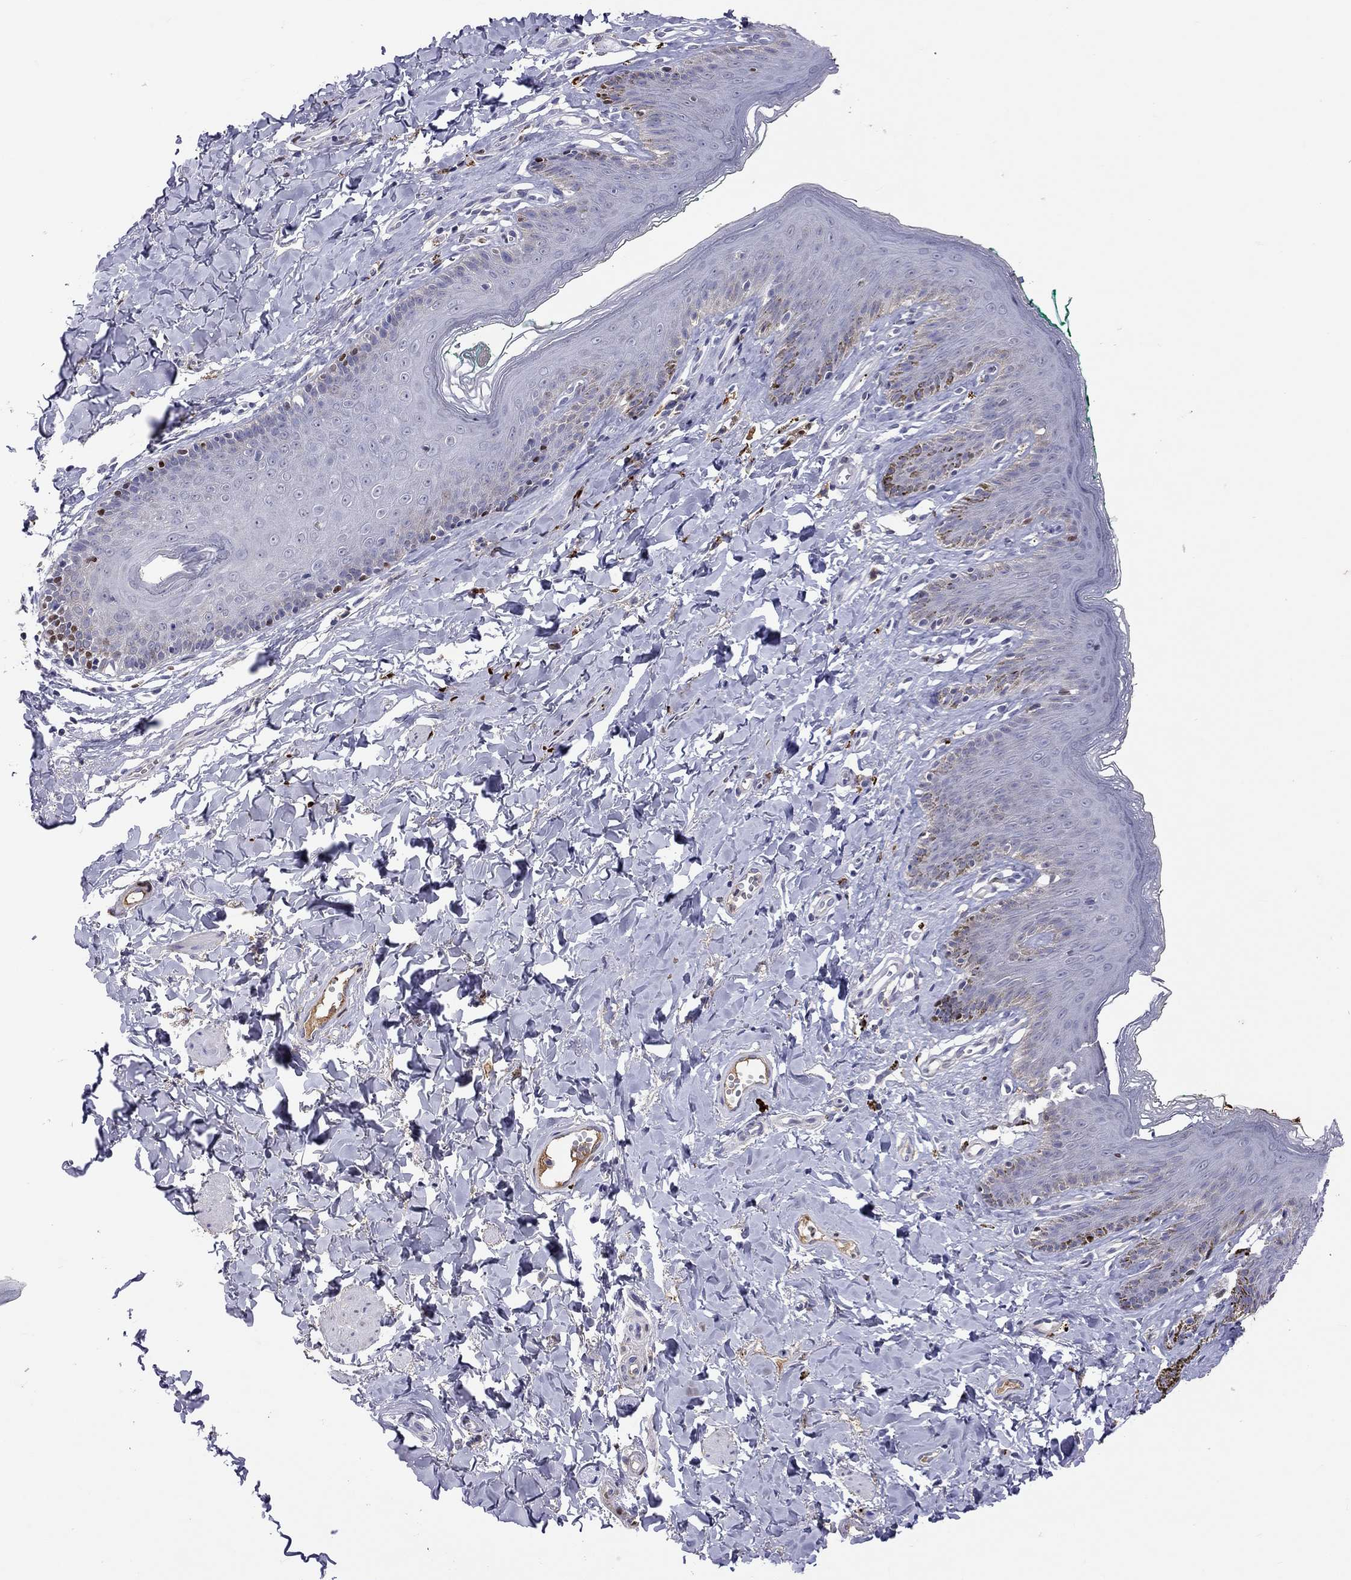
{"staining": {"intensity": "negative", "quantity": "none", "location": "none"}, "tissue": "skin", "cell_type": "Epidermal cells", "image_type": "normal", "snomed": [{"axis": "morphology", "description": "Normal tissue, NOS"}, {"axis": "topography", "description": "Vulva"}], "caption": "Human skin stained for a protein using IHC demonstrates no staining in epidermal cells.", "gene": "SERPINA3", "patient": {"sex": "female", "age": 66}}